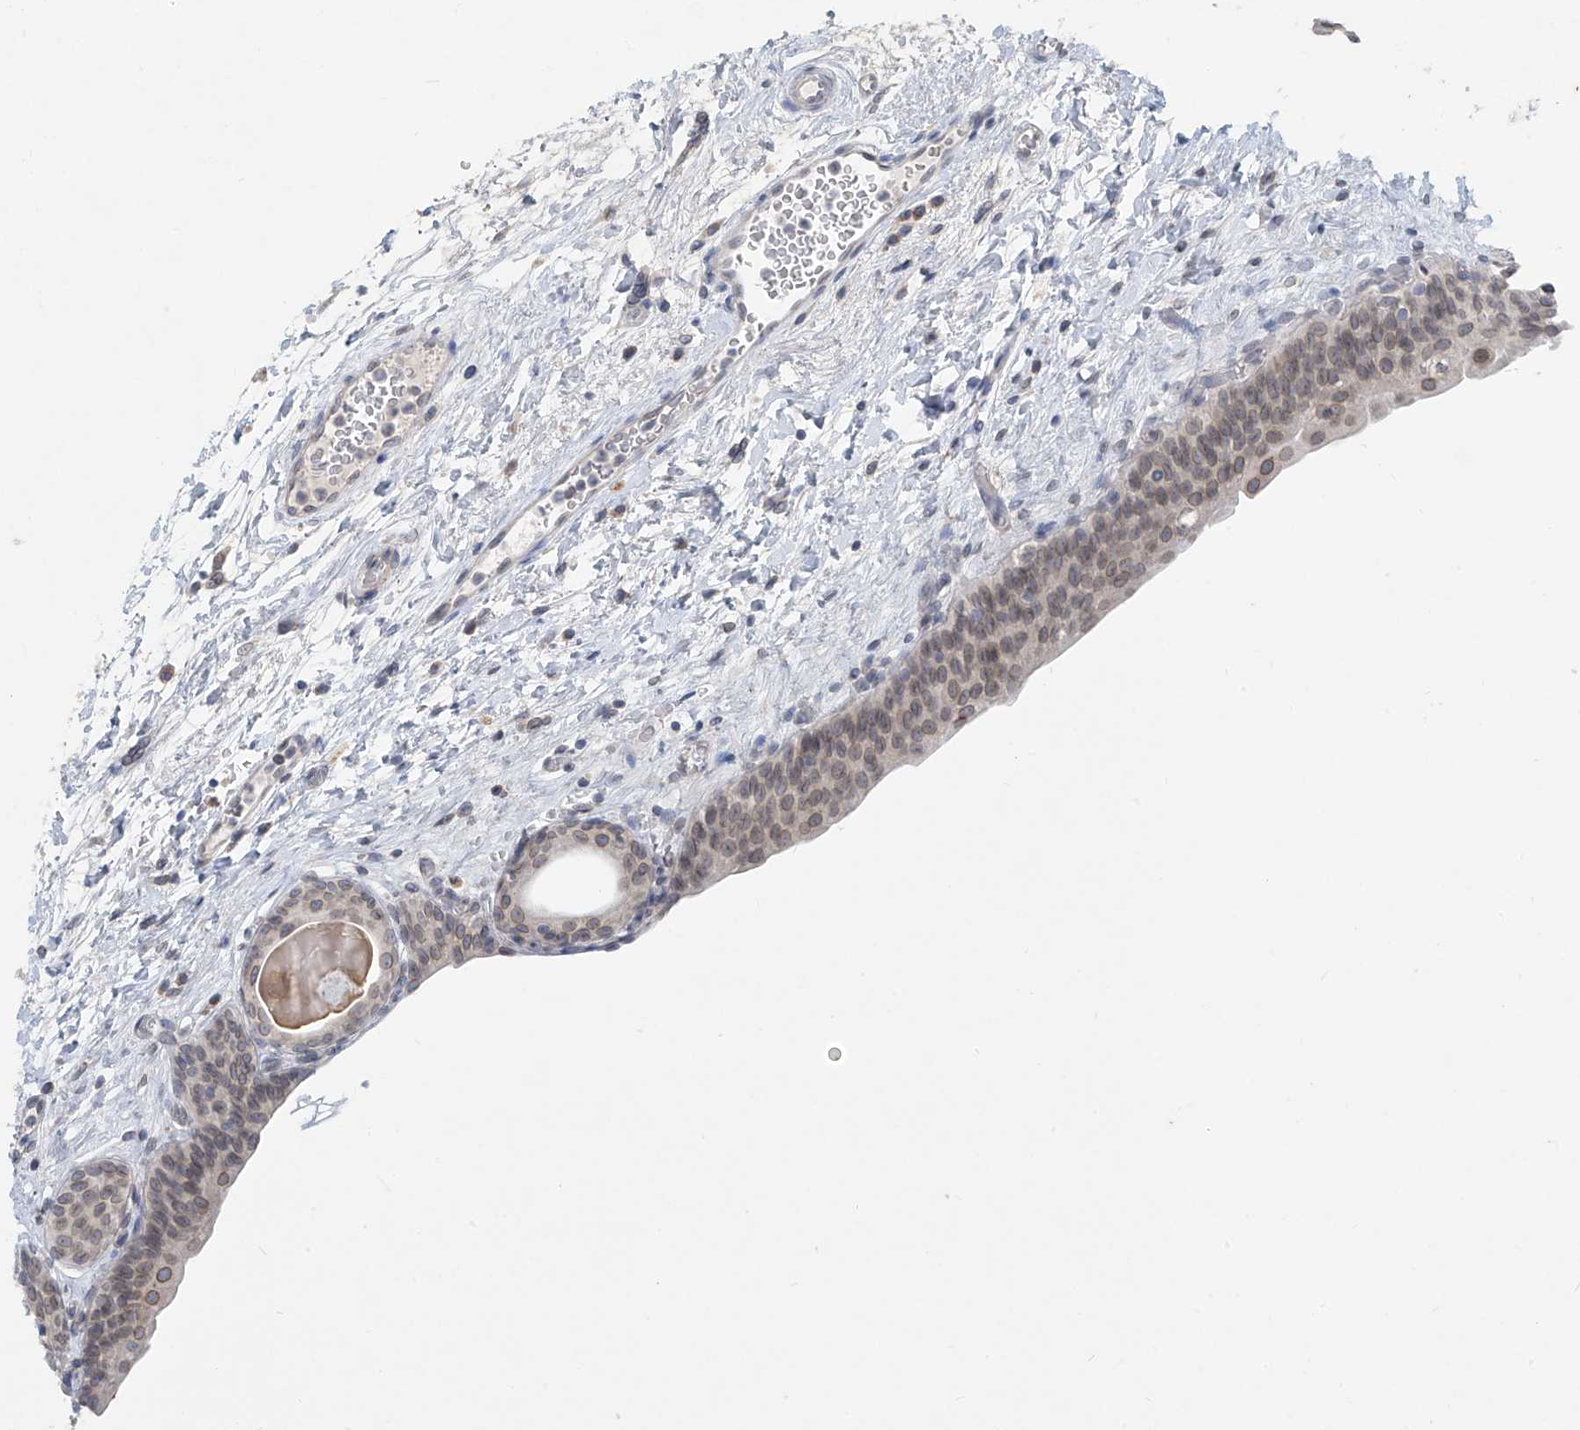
{"staining": {"intensity": "weak", "quantity": "25%-75%", "location": "cytoplasmic/membranous"}, "tissue": "urinary bladder", "cell_type": "Urothelial cells", "image_type": "normal", "snomed": [{"axis": "morphology", "description": "Normal tissue, NOS"}, {"axis": "topography", "description": "Urinary bladder"}], "caption": "Immunohistochemistry of benign human urinary bladder reveals low levels of weak cytoplasmic/membranous staining in about 25%-75% of urothelial cells. Nuclei are stained in blue.", "gene": "KRTAP25", "patient": {"sex": "male", "age": 83}}